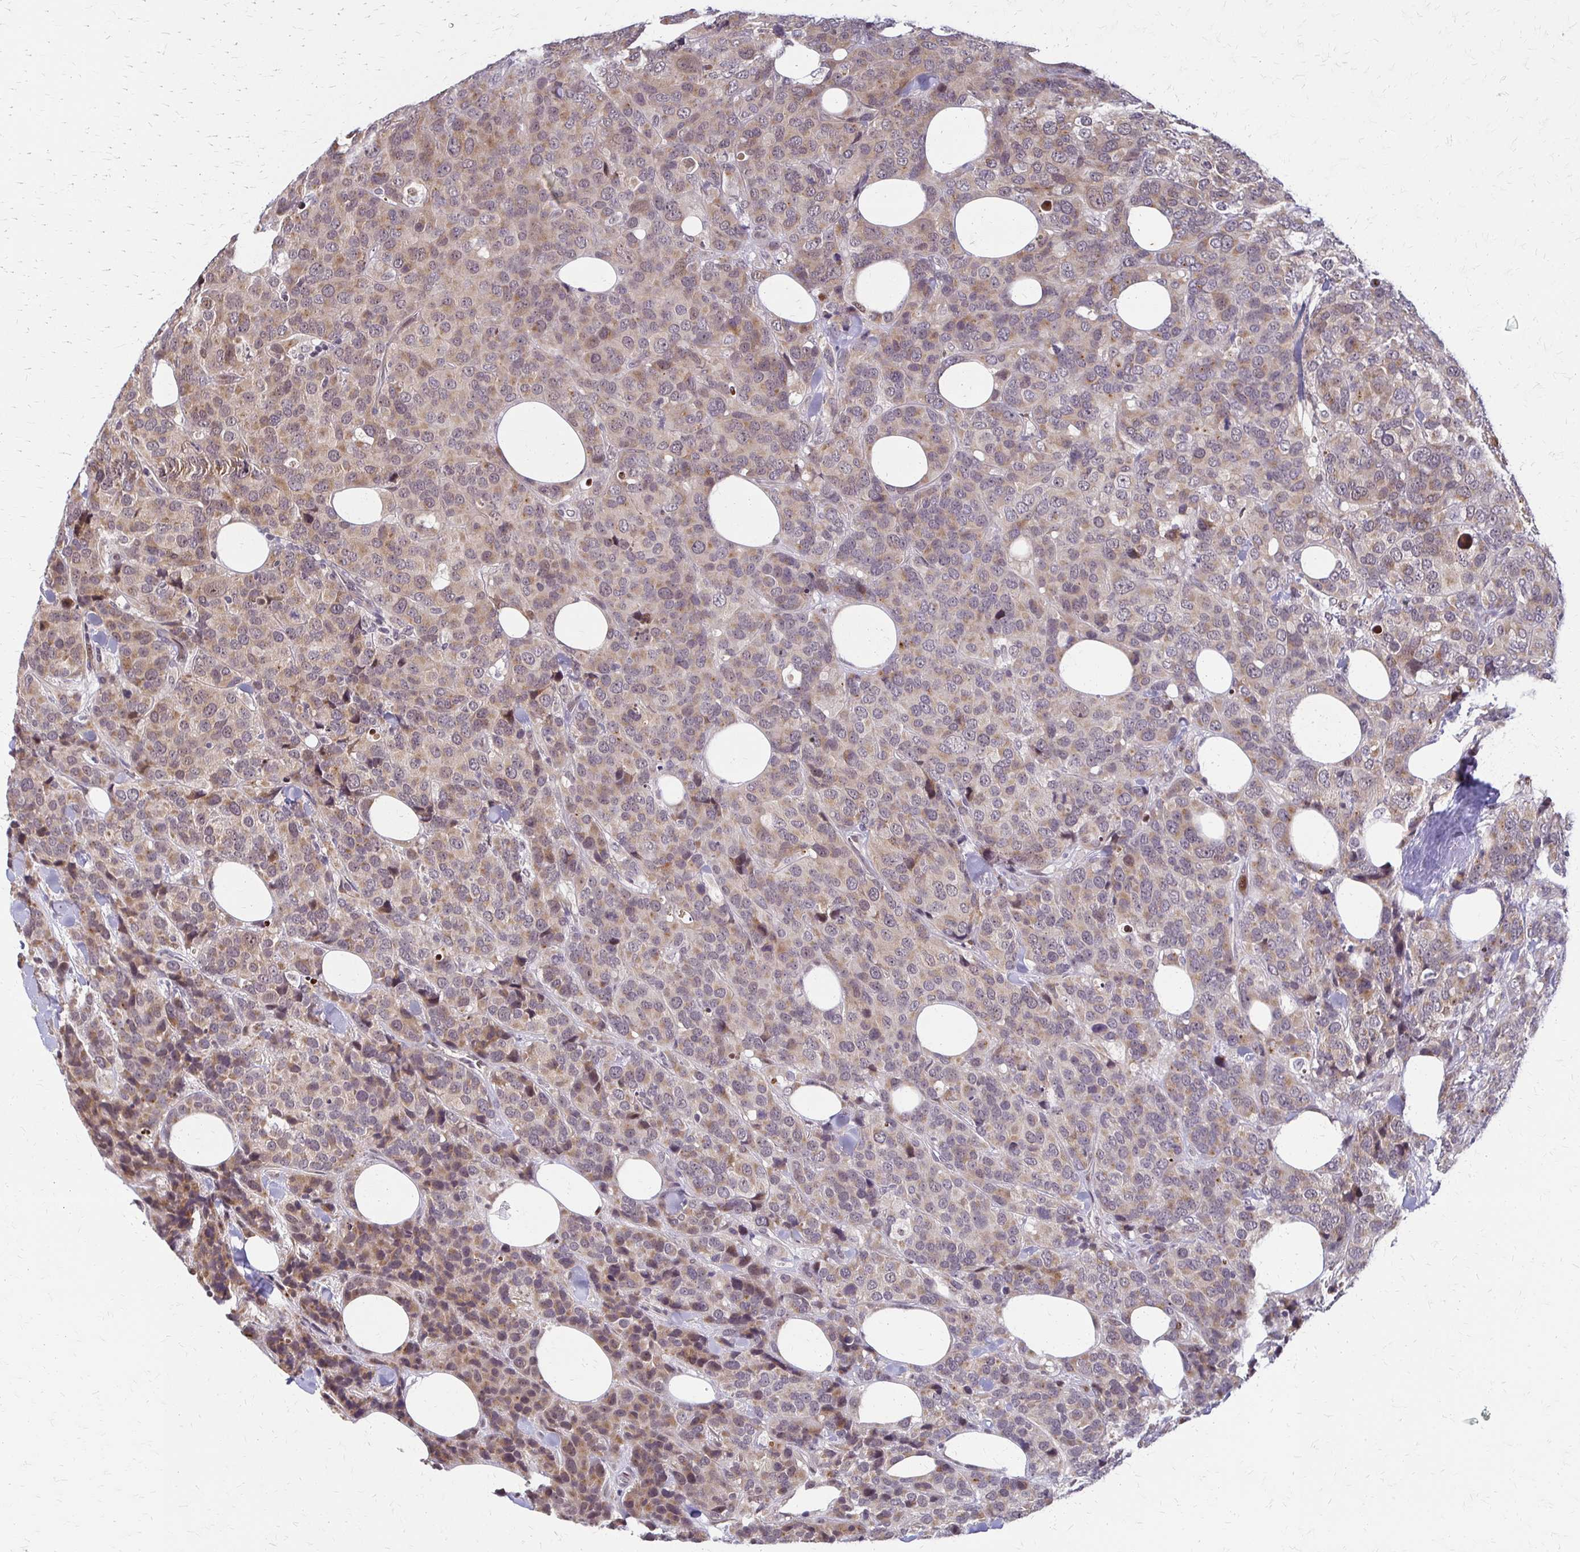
{"staining": {"intensity": "moderate", "quantity": ">75%", "location": "cytoplasmic/membranous,nuclear"}, "tissue": "breast cancer", "cell_type": "Tumor cells", "image_type": "cancer", "snomed": [{"axis": "morphology", "description": "Lobular carcinoma"}, {"axis": "topography", "description": "Breast"}], "caption": "Breast lobular carcinoma stained for a protein demonstrates moderate cytoplasmic/membranous and nuclear positivity in tumor cells.", "gene": "TRIR", "patient": {"sex": "female", "age": 59}}